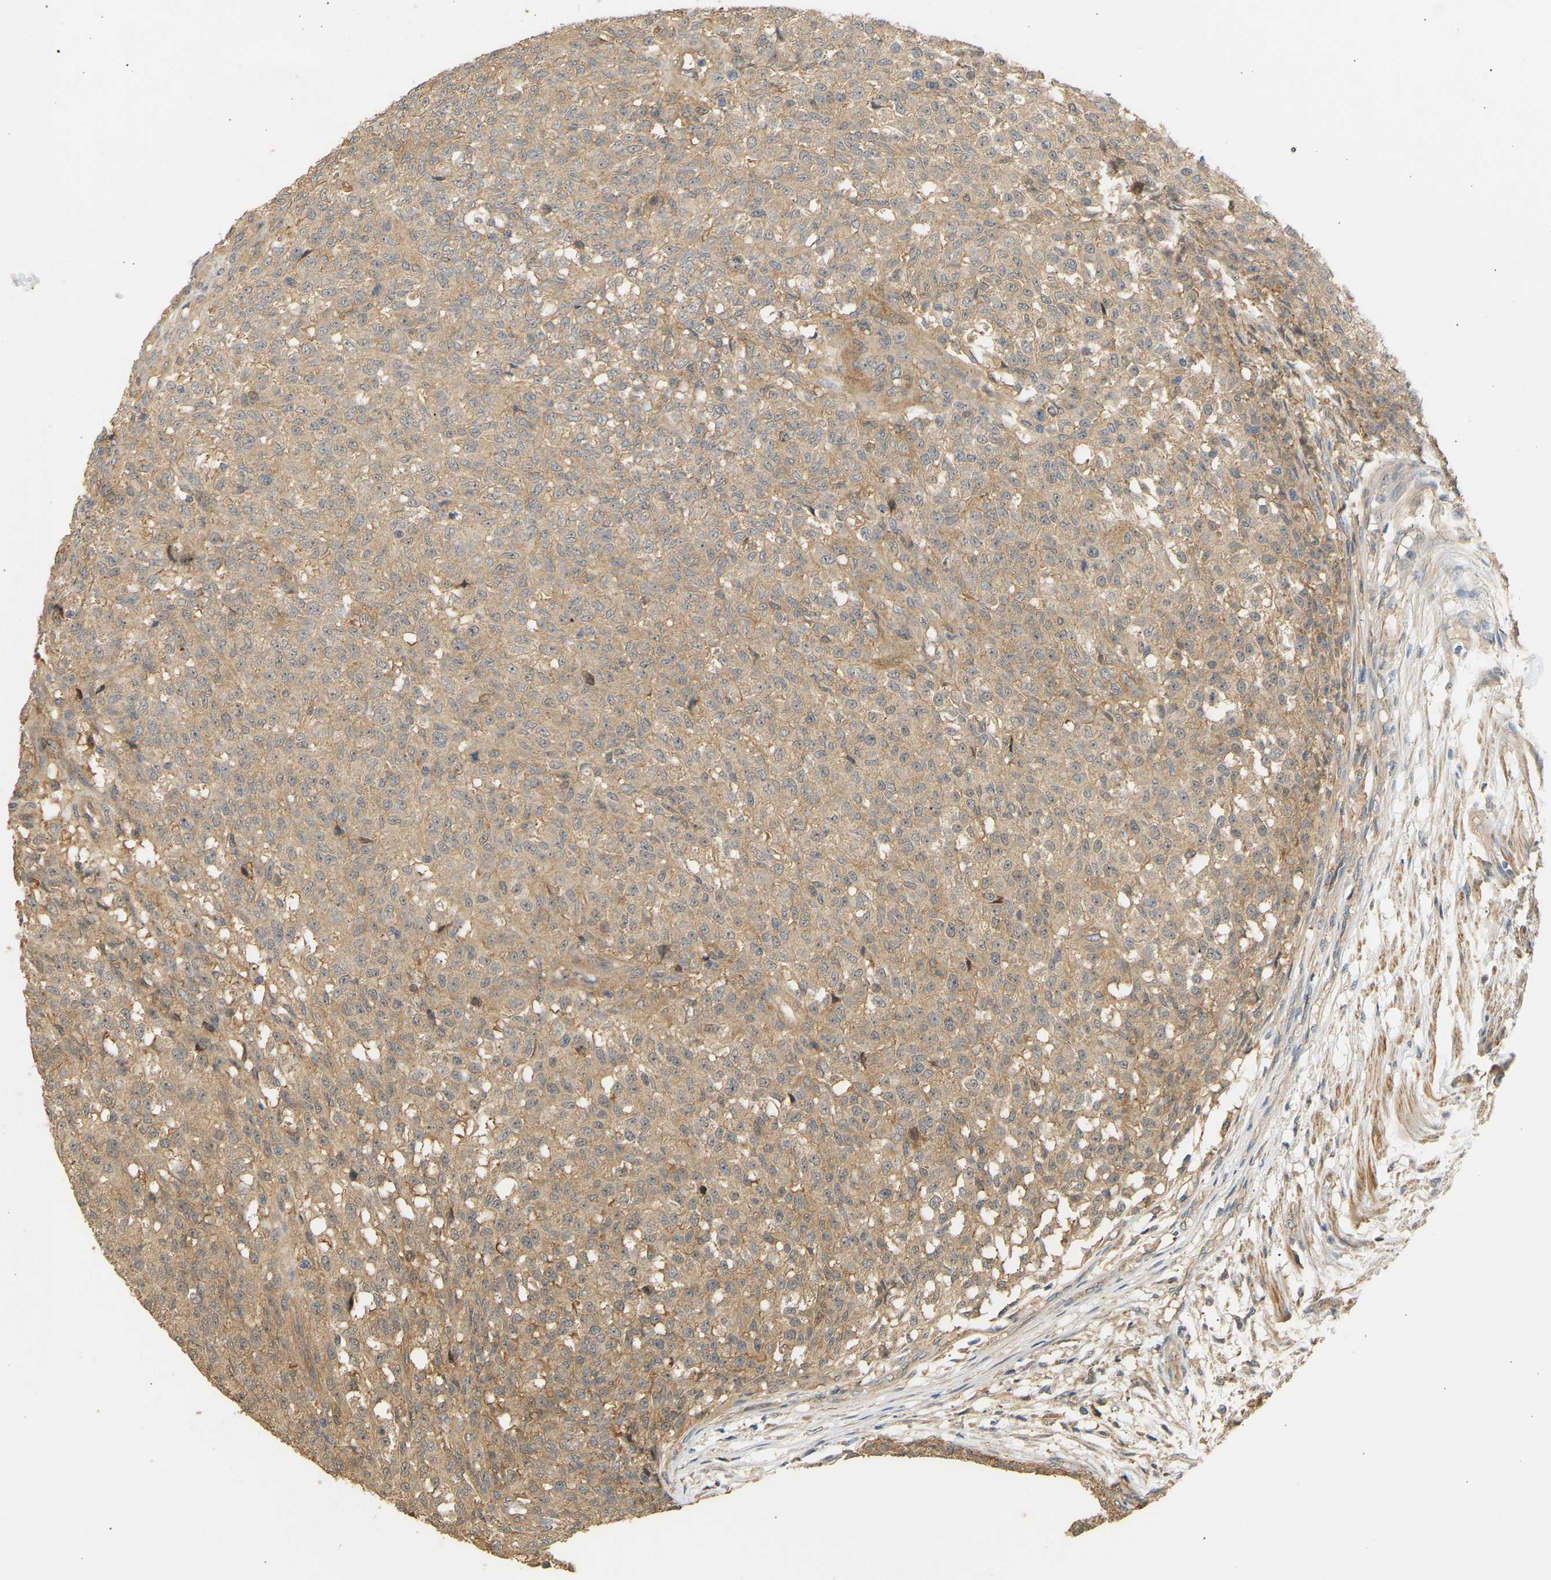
{"staining": {"intensity": "weak", "quantity": ">75%", "location": "cytoplasmic/membranous"}, "tissue": "testis cancer", "cell_type": "Tumor cells", "image_type": "cancer", "snomed": [{"axis": "morphology", "description": "Seminoma, NOS"}, {"axis": "topography", "description": "Testis"}], "caption": "DAB immunohistochemical staining of human testis cancer (seminoma) exhibits weak cytoplasmic/membranous protein positivity in approximately >75% of tumor cells. The protein of interest is shown in brown color, while the nuclei are stained blue.", "gene": "RGL1", "patient": {"sex": "male", "age": 59}}